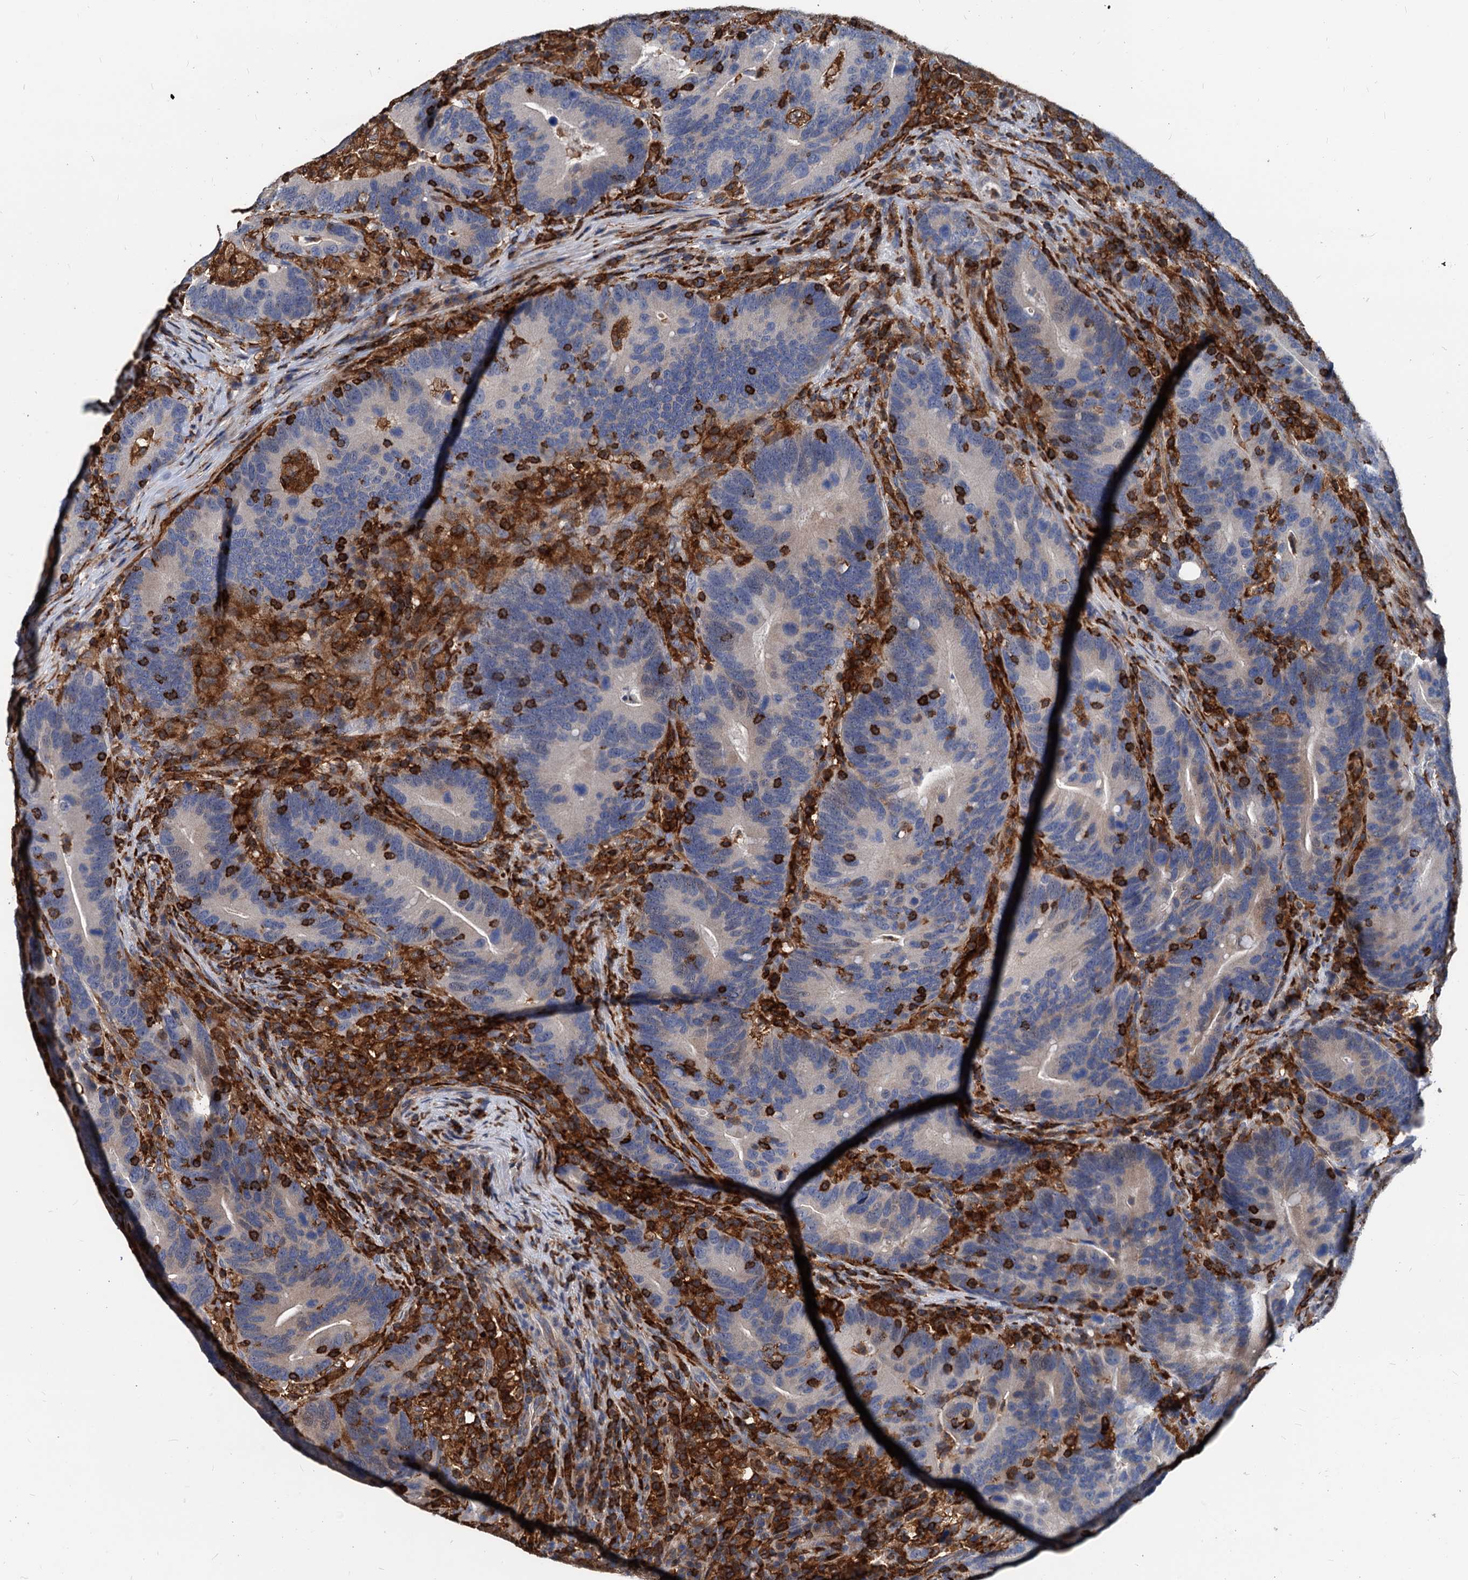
{"staining": {"intensity": "negative", "quantity": "none", "location": "none"}, "tissue": "colorectal cancer", "cell_type": "Tumor cells", "image_type": "cancer", "snomed": [{"axis": "morphology", "description": "Adenocarcinoma, NOS"}, {"axis": "topography", "description": "Colon"}], "caption": "This is an IHC histopathology image of human colorectal cancer. There is no expression in tumor cells.", "gene": "LCP2", "patient": {"sex": "female", "age": 66}}